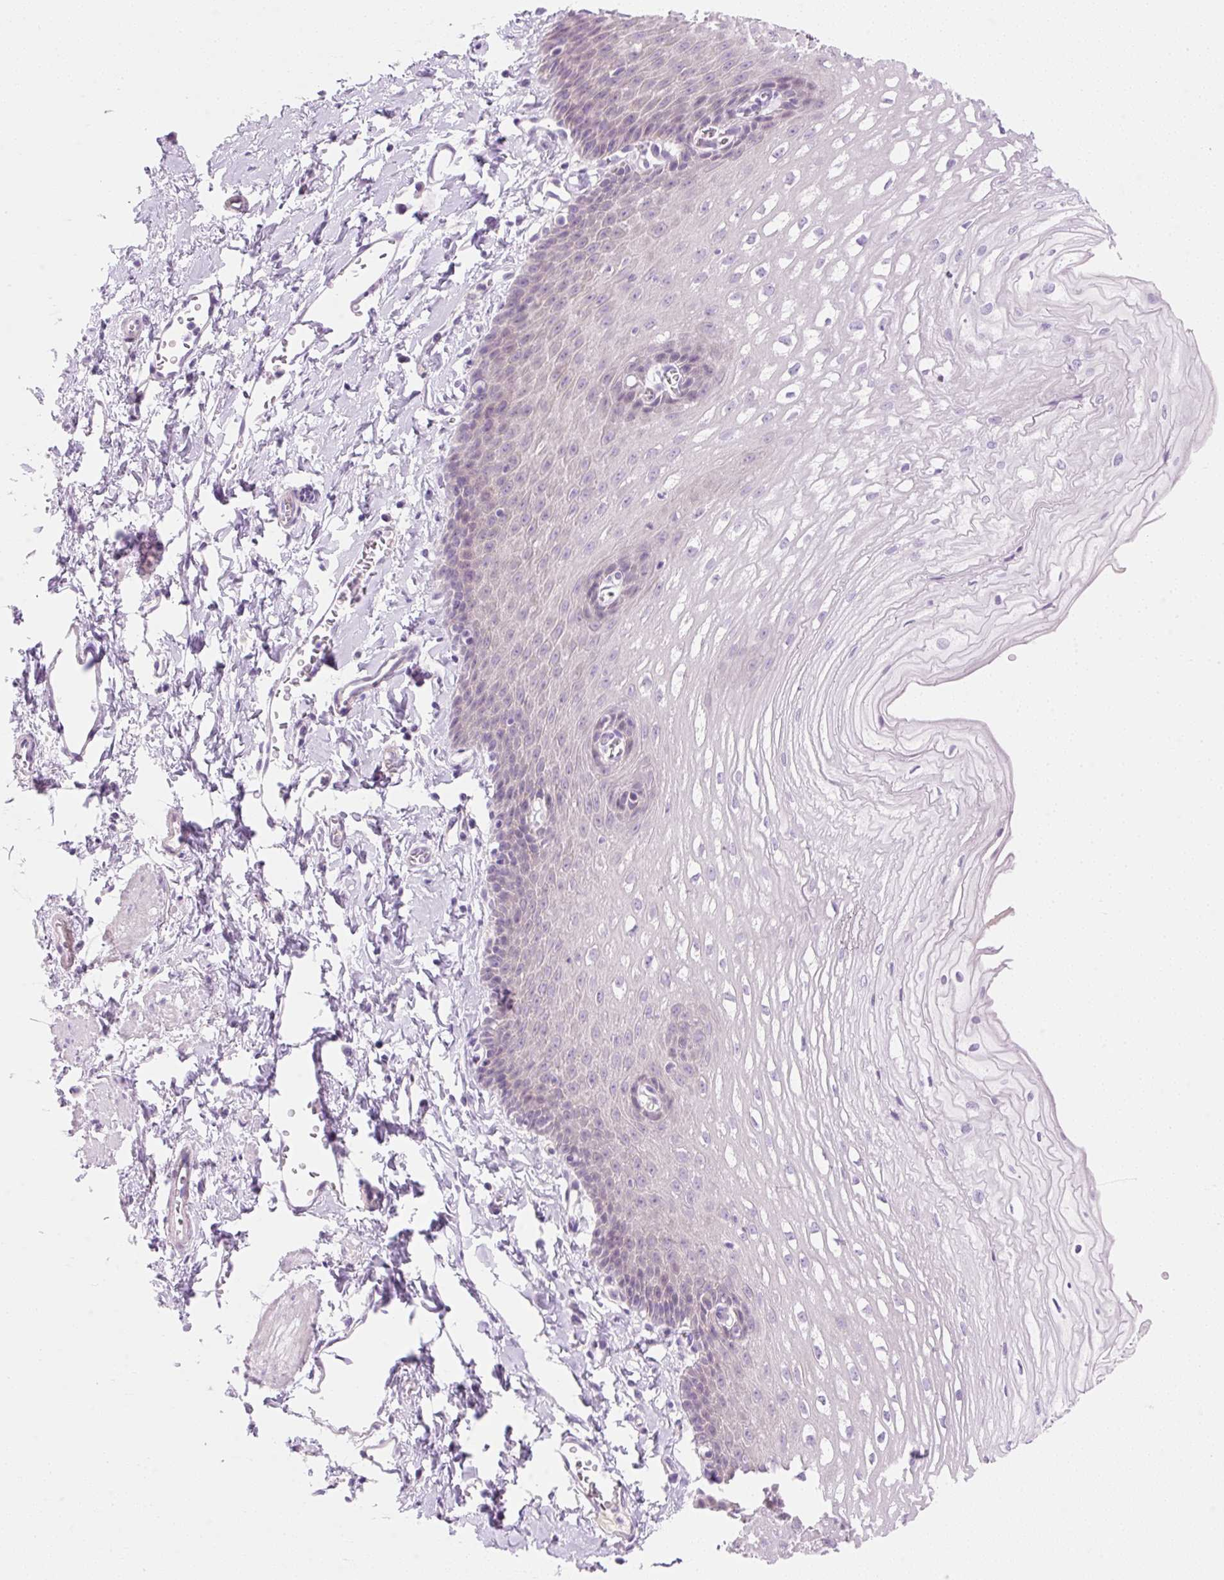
{"staining": {"intensity": "negative", "quantity": "none", "location": "none"}, "tissue": "esophagus", "cell_type": "Squamous epithelial cells", "image_type": "normal", "snomed": [{"axis": "morphology", "description": "Normal tissue, NOS"}, {"axis": "topography", "description": "Esophagus"}], "caption": "DAB immunohistochemical staining of normal human esophagus reveals no significant positivity in squamous epithelial cells.", "gene": "ZNF121", "patient": {"sex": "male", "age": 70}}